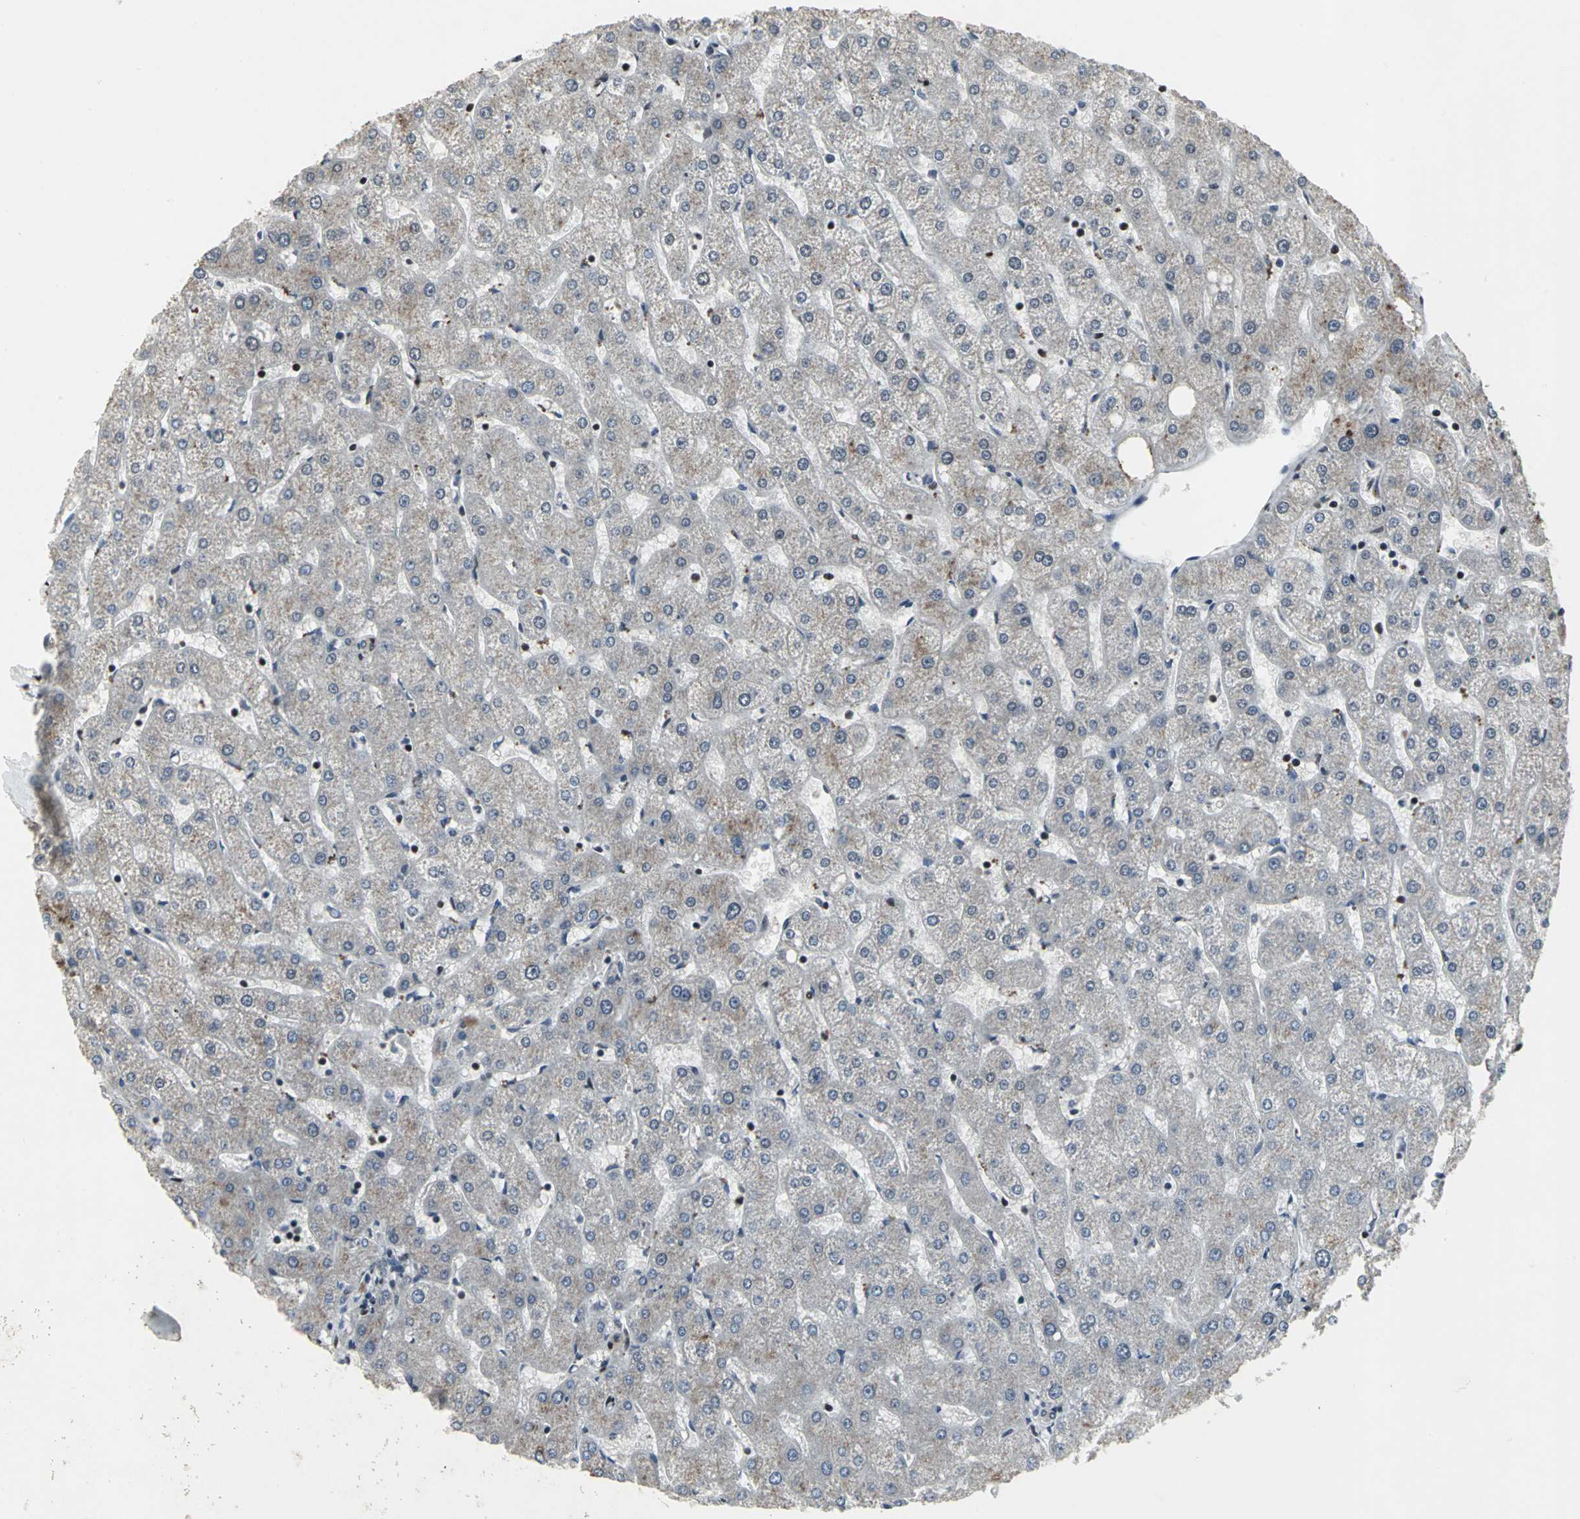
{"staining": {"intensity": "negative", "quantity": "none", "location": "none"}, "tissue": "liver", "cell_type": "Cholangiocytes", "image_type": "normal", "snomed": [{"axis": "morphology", "description": "Normal tissue, NOS"}, {"axis": "topography", "description": "Liver"}], "caption": "DAB immunohistochemical staining of benign liver demonstrates no significant expression in cholangiocytes.", "gene": "SRF", "patient": {"sex": "male", "age": 67}}